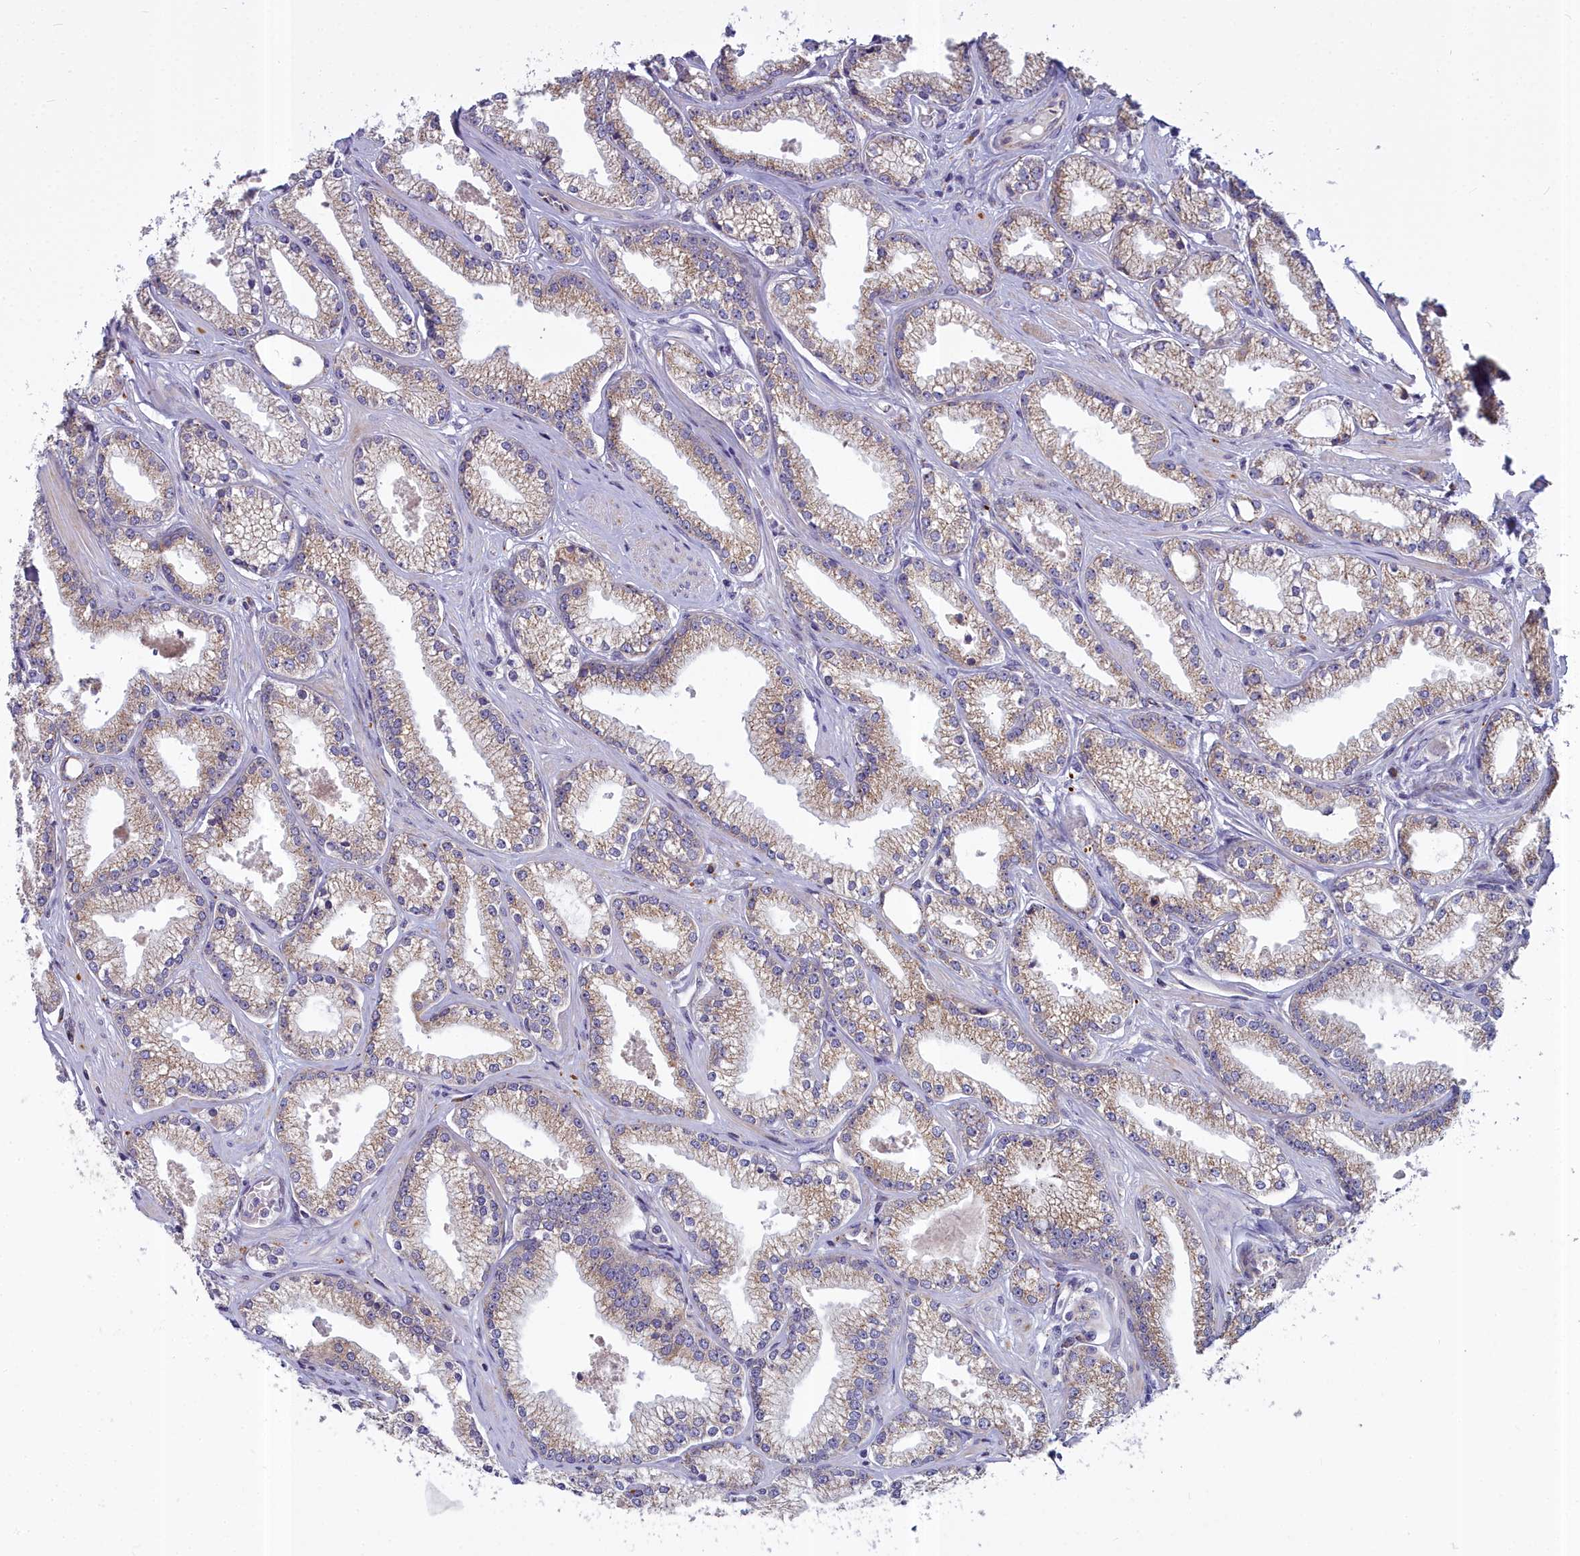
{"staining": {"intensity": "weak", "quantity": ">75%", "location": "cytoplasmic/membranous"}, "tissue": "prostate cancer", "cell_type": "Tumor cells", "image_type": "cancer", "snomed": [{"axis": "morphology", "description": "Adenocarcinoma, High grade"}, {"axis": "topography", "description": "Prostate"}], "caption": "Immunohistochemical staining of prostate cancer (high-grade adenocarcinoma) reveals low levels of weak cytoplasmic/membranous expression in about >75% of tumor cells.", "gene": "WDPCP", "patient": {"sex": "male", "age": 67}}